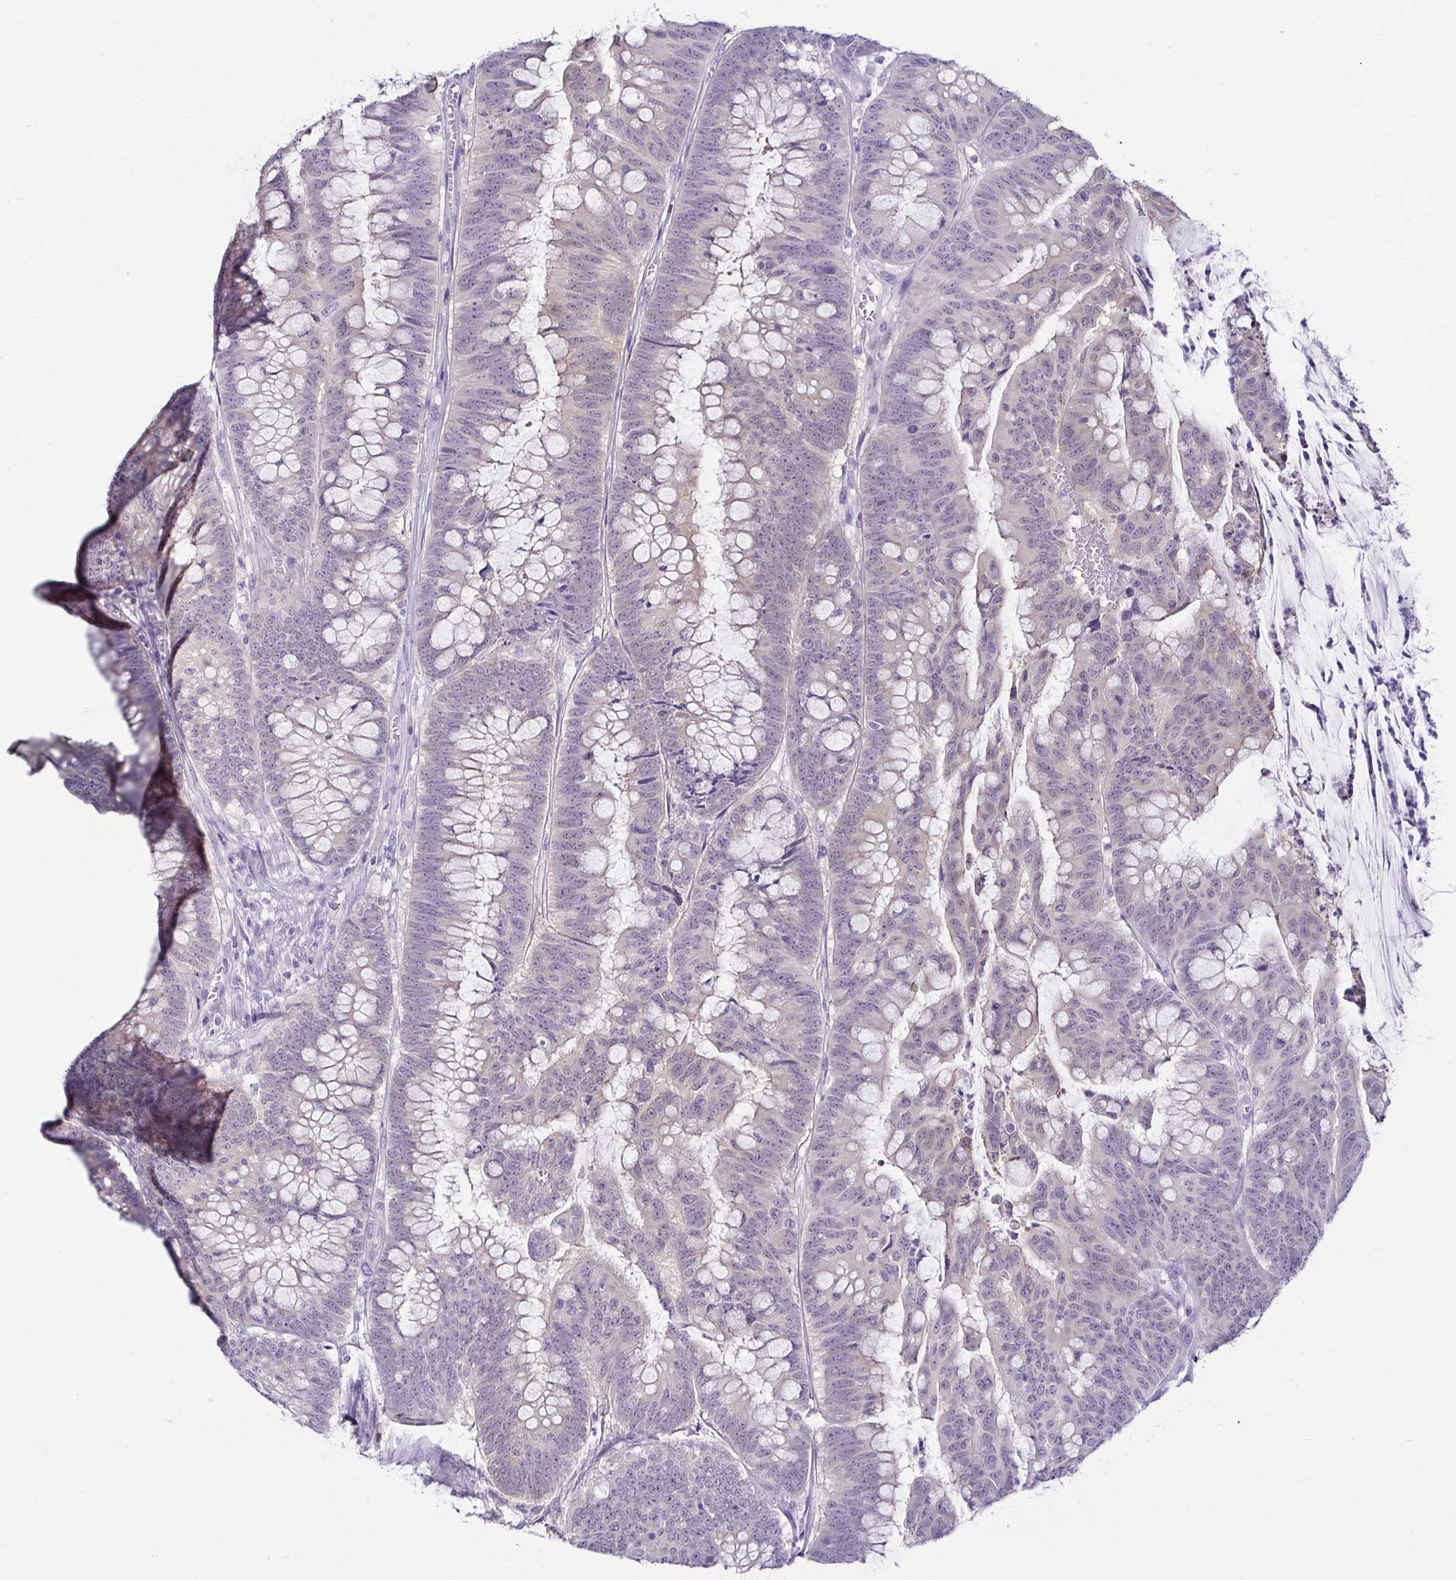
{"staining": {"intensity": "negative", "quantity": "none", "location": "none"}, "tissue": "colorectal cancer", "cell_type": "Tumor cells", "image_type": "cancer", "snomed": [{"axis": "morphology", "description": "Adenocarcinoma, NOS"}, {"axis": "topography", "description": "Colon"}], "caption": "This is a photomicrograph of IHC staining of adenocarcinoma (colorectal), which shows no expression in tumor cells.", "gene": "MON2", "patient": {"sex": "male", "age": 62}}